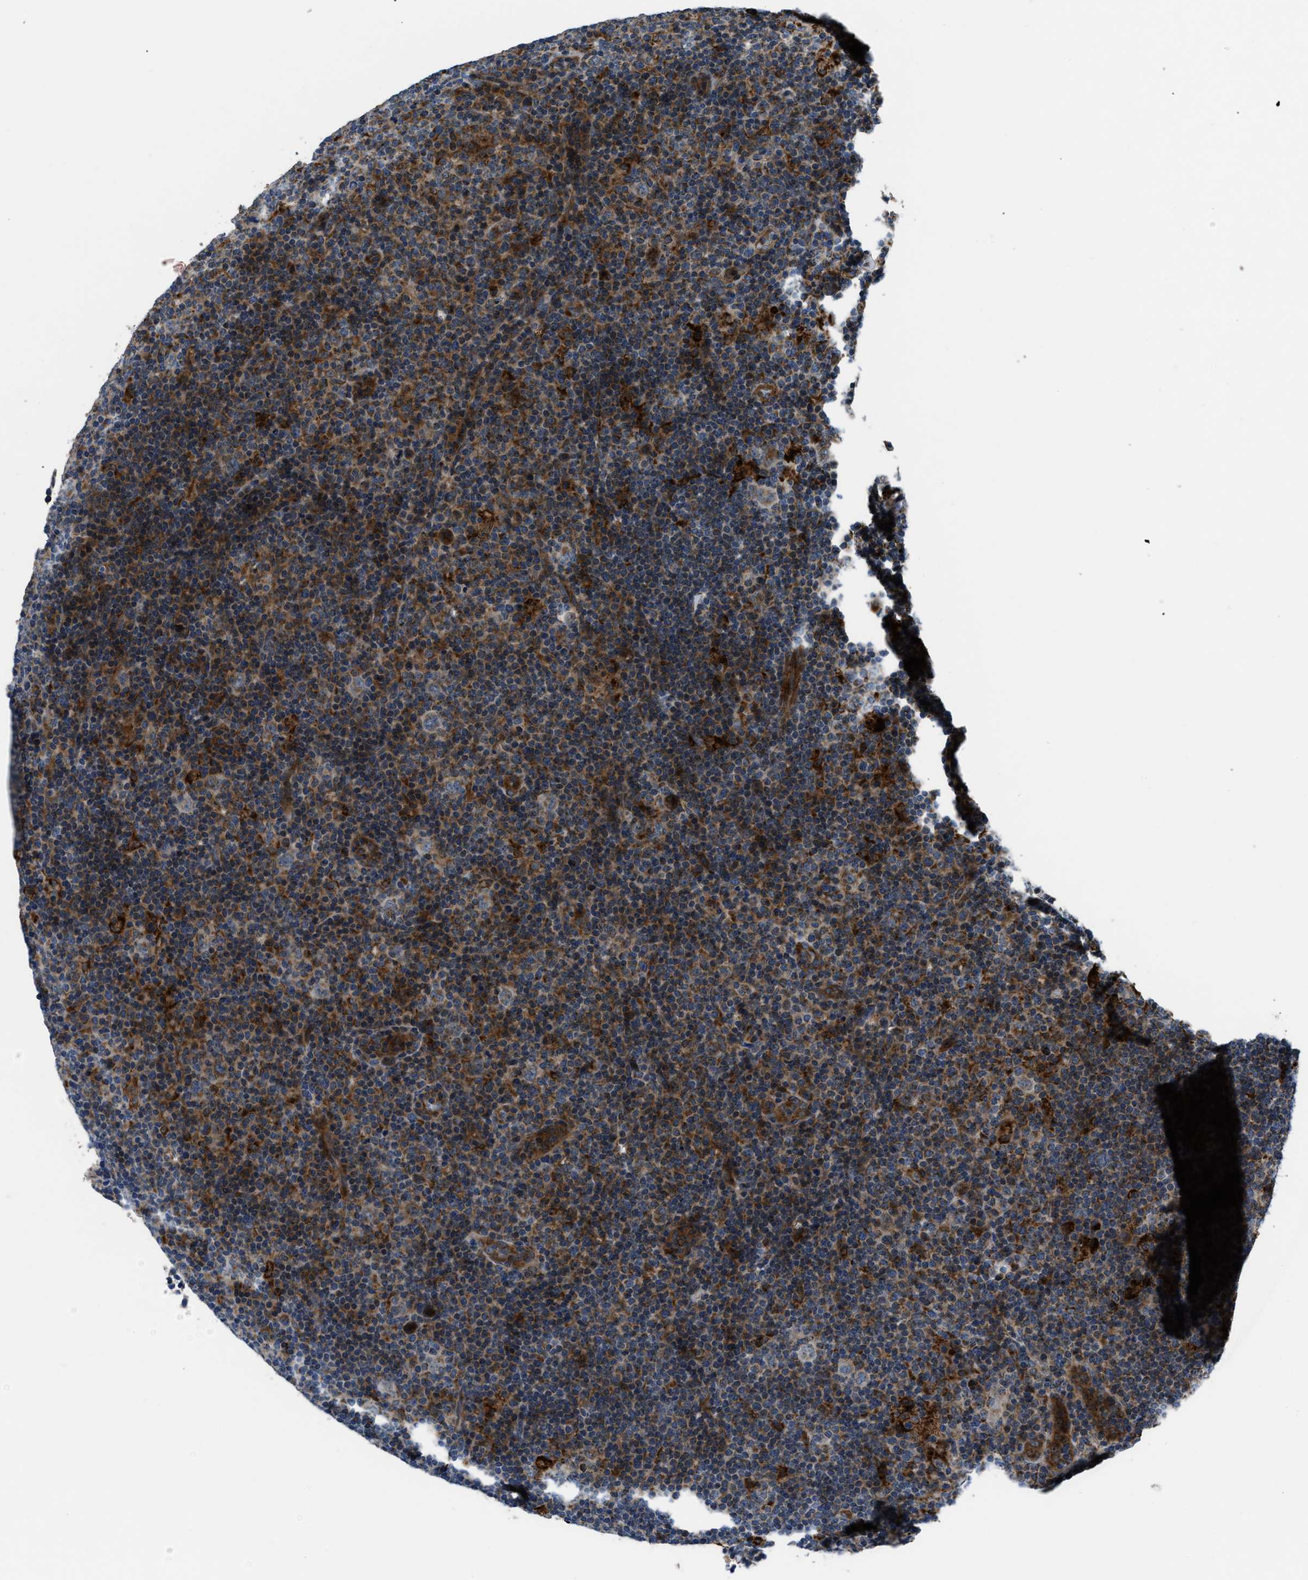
{"staining": {"intensity": "moderate", "quantity": "25%-75%", "location": "cytoplasmic/membranous"}, "tissue": "lymphoma", "cell_type": "Tumor cells", "image_type": "cancer", "snomed": [{"axis": "morphology", "description": "Hodgkin's disease, NOS"}, {"axis": "topography", "description": "Lymph node"}], "caption": "An immunohistochemistry histopathology image of tumor tissue is shown. Protein staining in brown labels moderate cytoplasmic/membranous positivity in lymphoma within tumor cells.", "gene": "GSDME", "patient": {"sex": "female", "age": 57}}